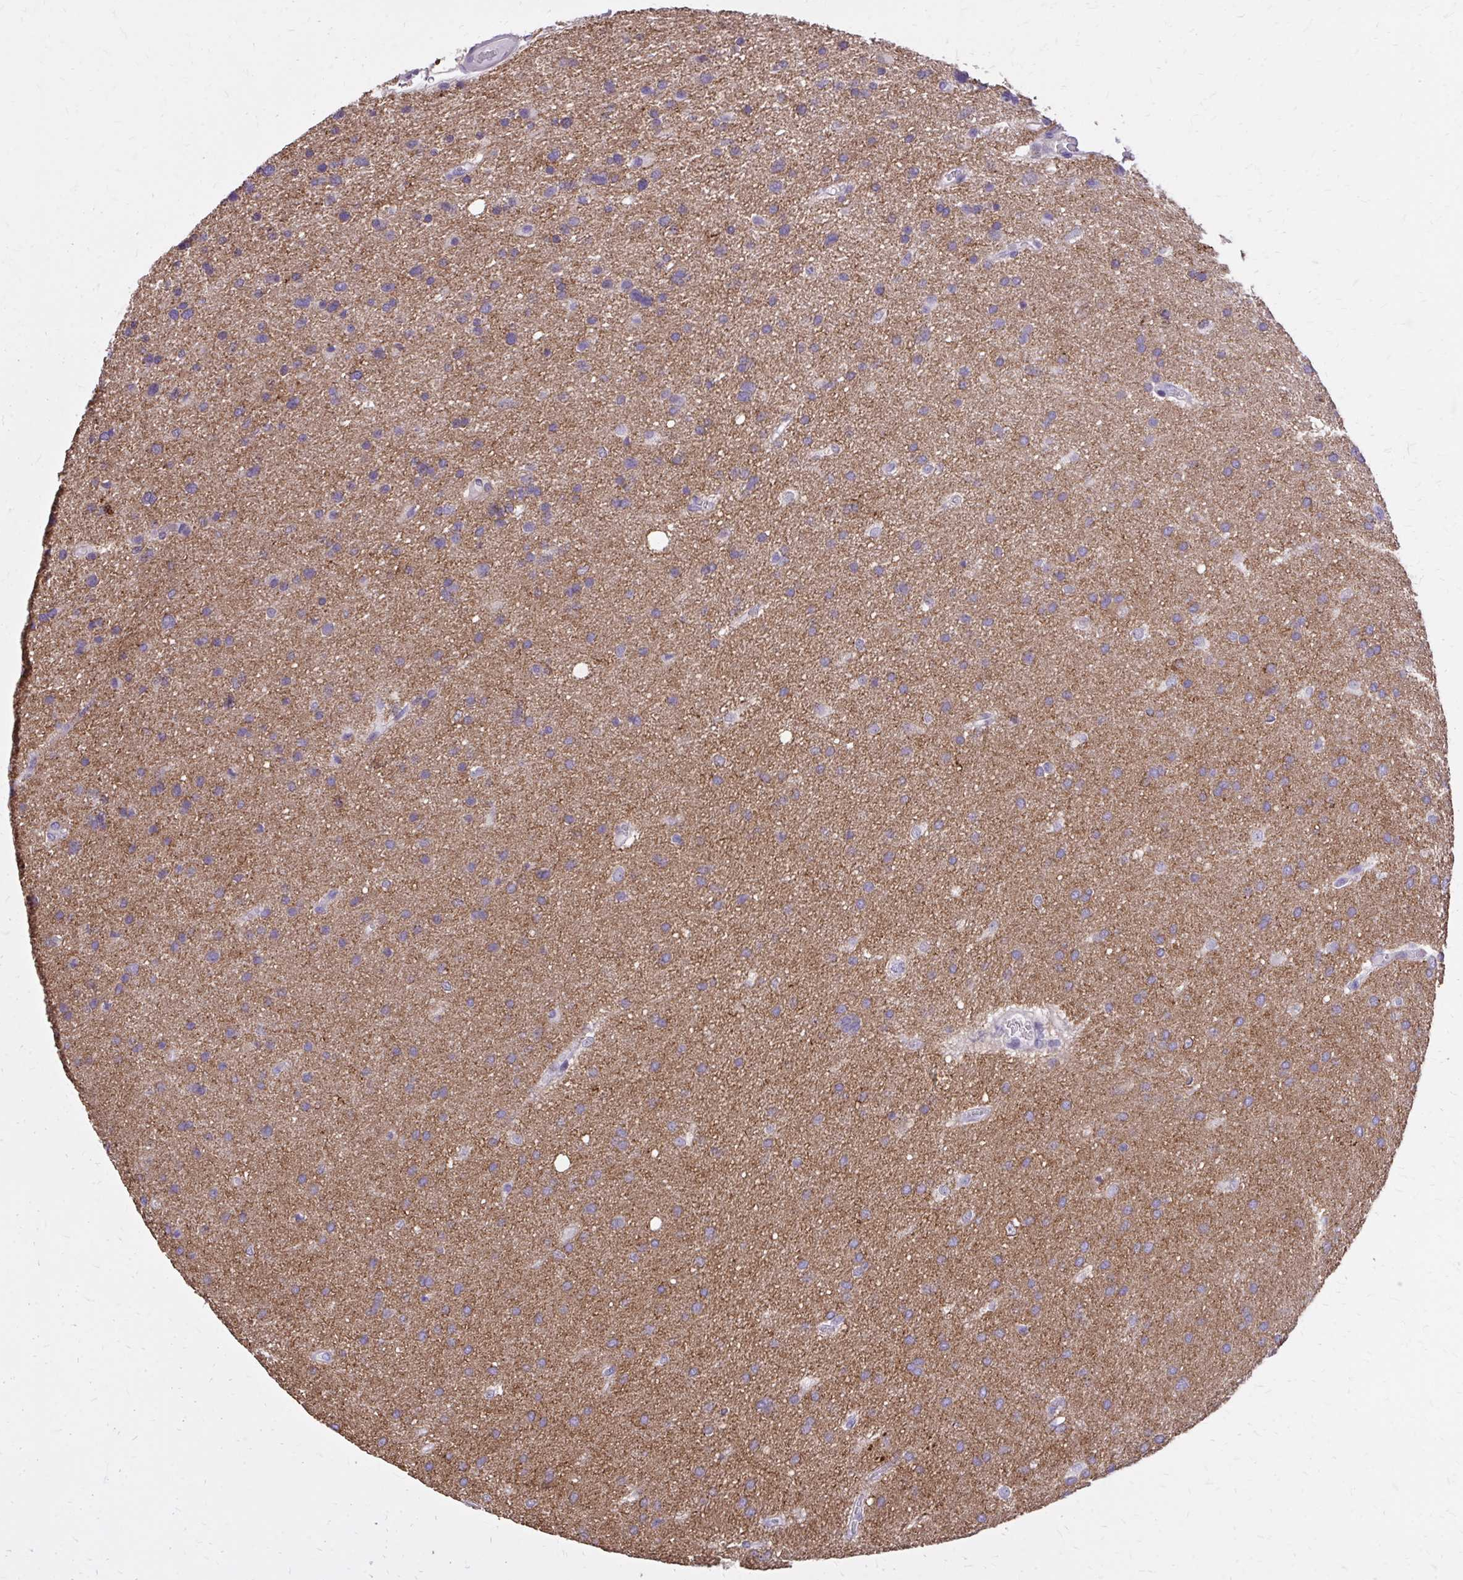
{"staining": {"intensity": "moderate", "quantity": ">75%", "location": "cytoplasmic/membranous"}, "tissue": "glioma", "cell_type": "Tumor cells", "image_type": "cancer", "snomed": [{"axis": "morphology", "description": "Glioma, malignant, Low grade"}, {"axis": "topography", "description": "Brain"}], "caption": "Immunohistochemical staining of glioma shows medium levels of moderate cytoplasmic/membranous staining in about >75% of tumor cells.", "gene": "EPB41L1", "patient": {"sex": "female", "age": 54}}